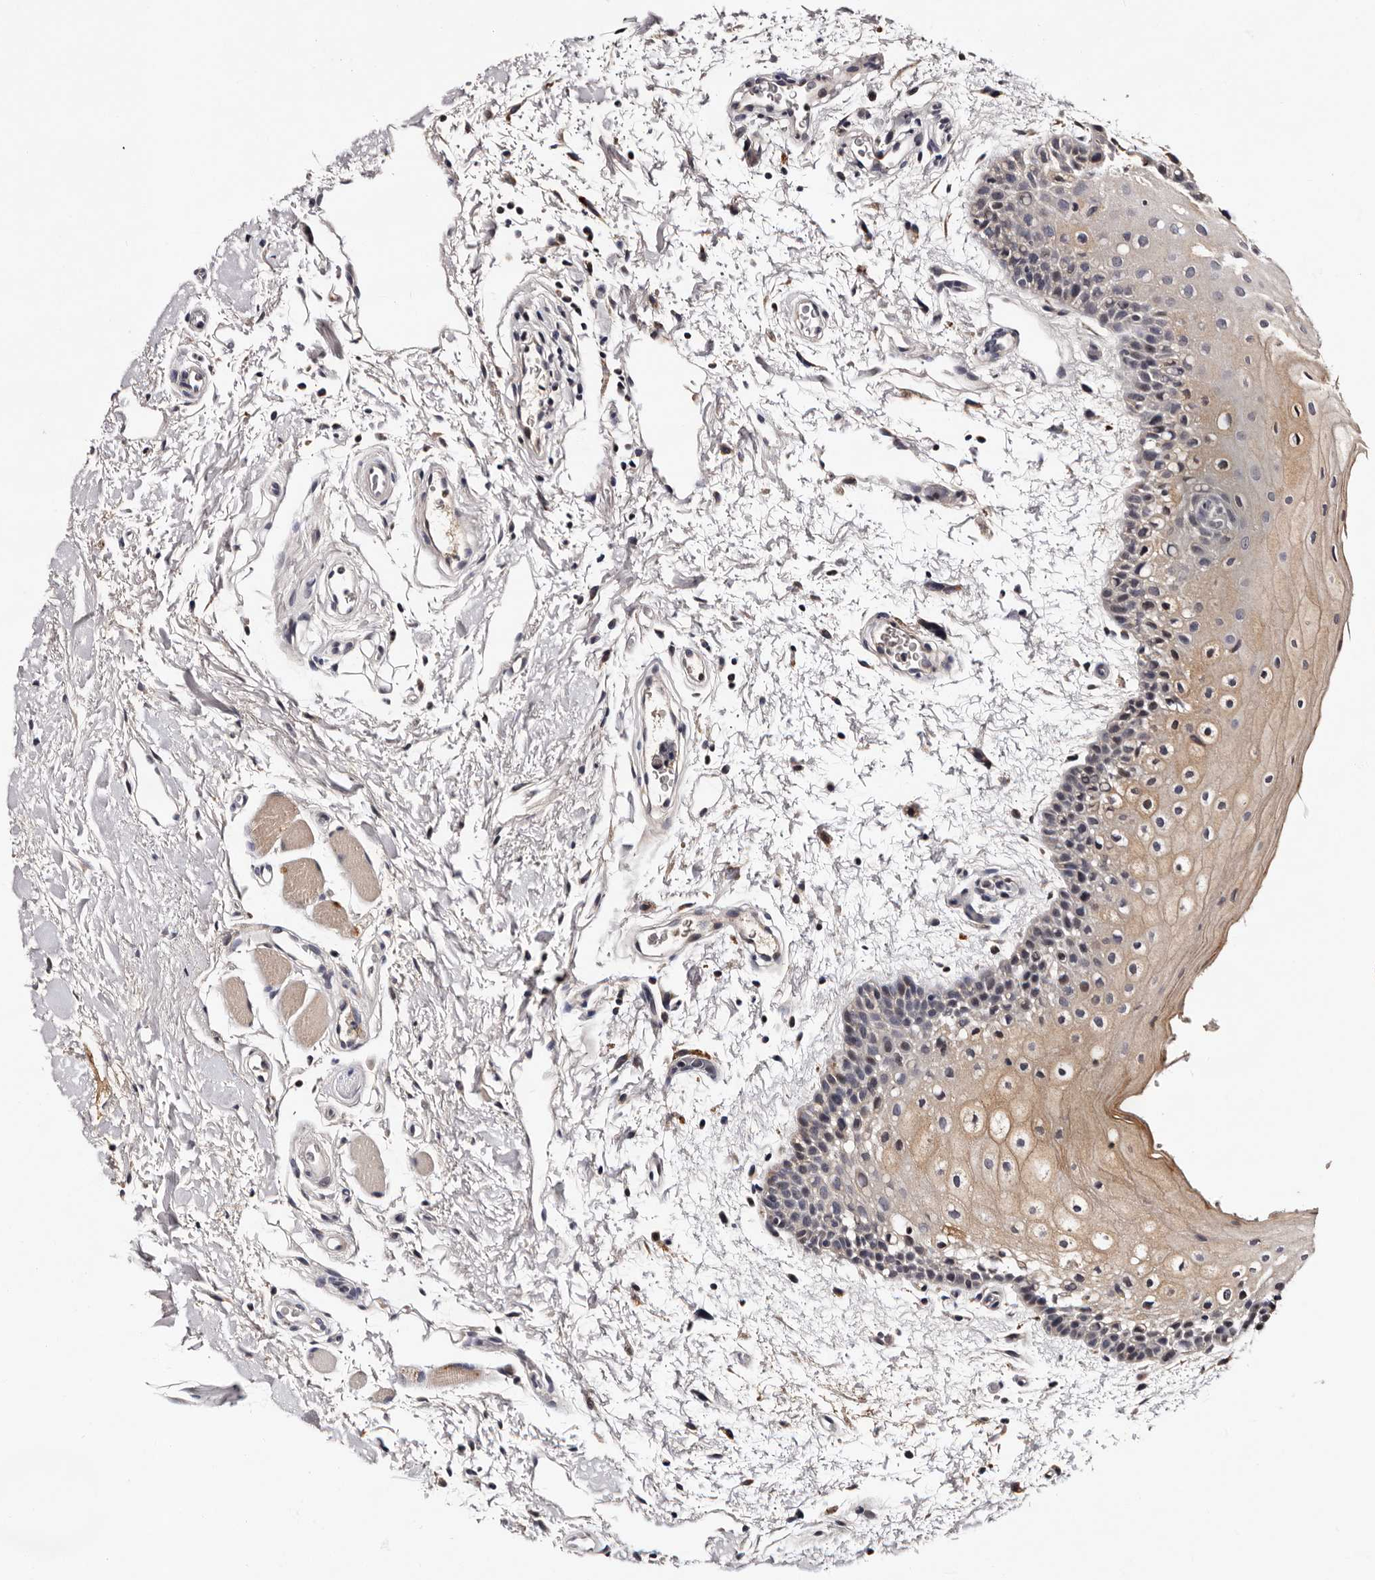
{"staining": {"intensity": "weak", "quantity": "25%-75%", "location": "cytoplasmic/membranous"}, "tissue": "oral mucosa", "cell_type": "Squamous epithelial cells", "image_type": "normal", "snomed": [{"axis": "morphology", "description": "Normal tissue, NOS"}, {"axis": "topography", "description": "Oral tissue"}], "caption": "Immunohistochemistry staining of unremarkable oral mucosa, which shows low levels of weak cytoplasmic/membranous positivity in about 25%-75% of squamous epithelial cells indicating weak cytoplasmic/membranous protein expression. The staining was performed using DAB (3,3'-diaminobenzidine) (brown) for protein detection and nuclei were counterstained in hematoxylin (blue).", "gene": "TAF4B", "patient": {"sex": "male", "age": 62}}